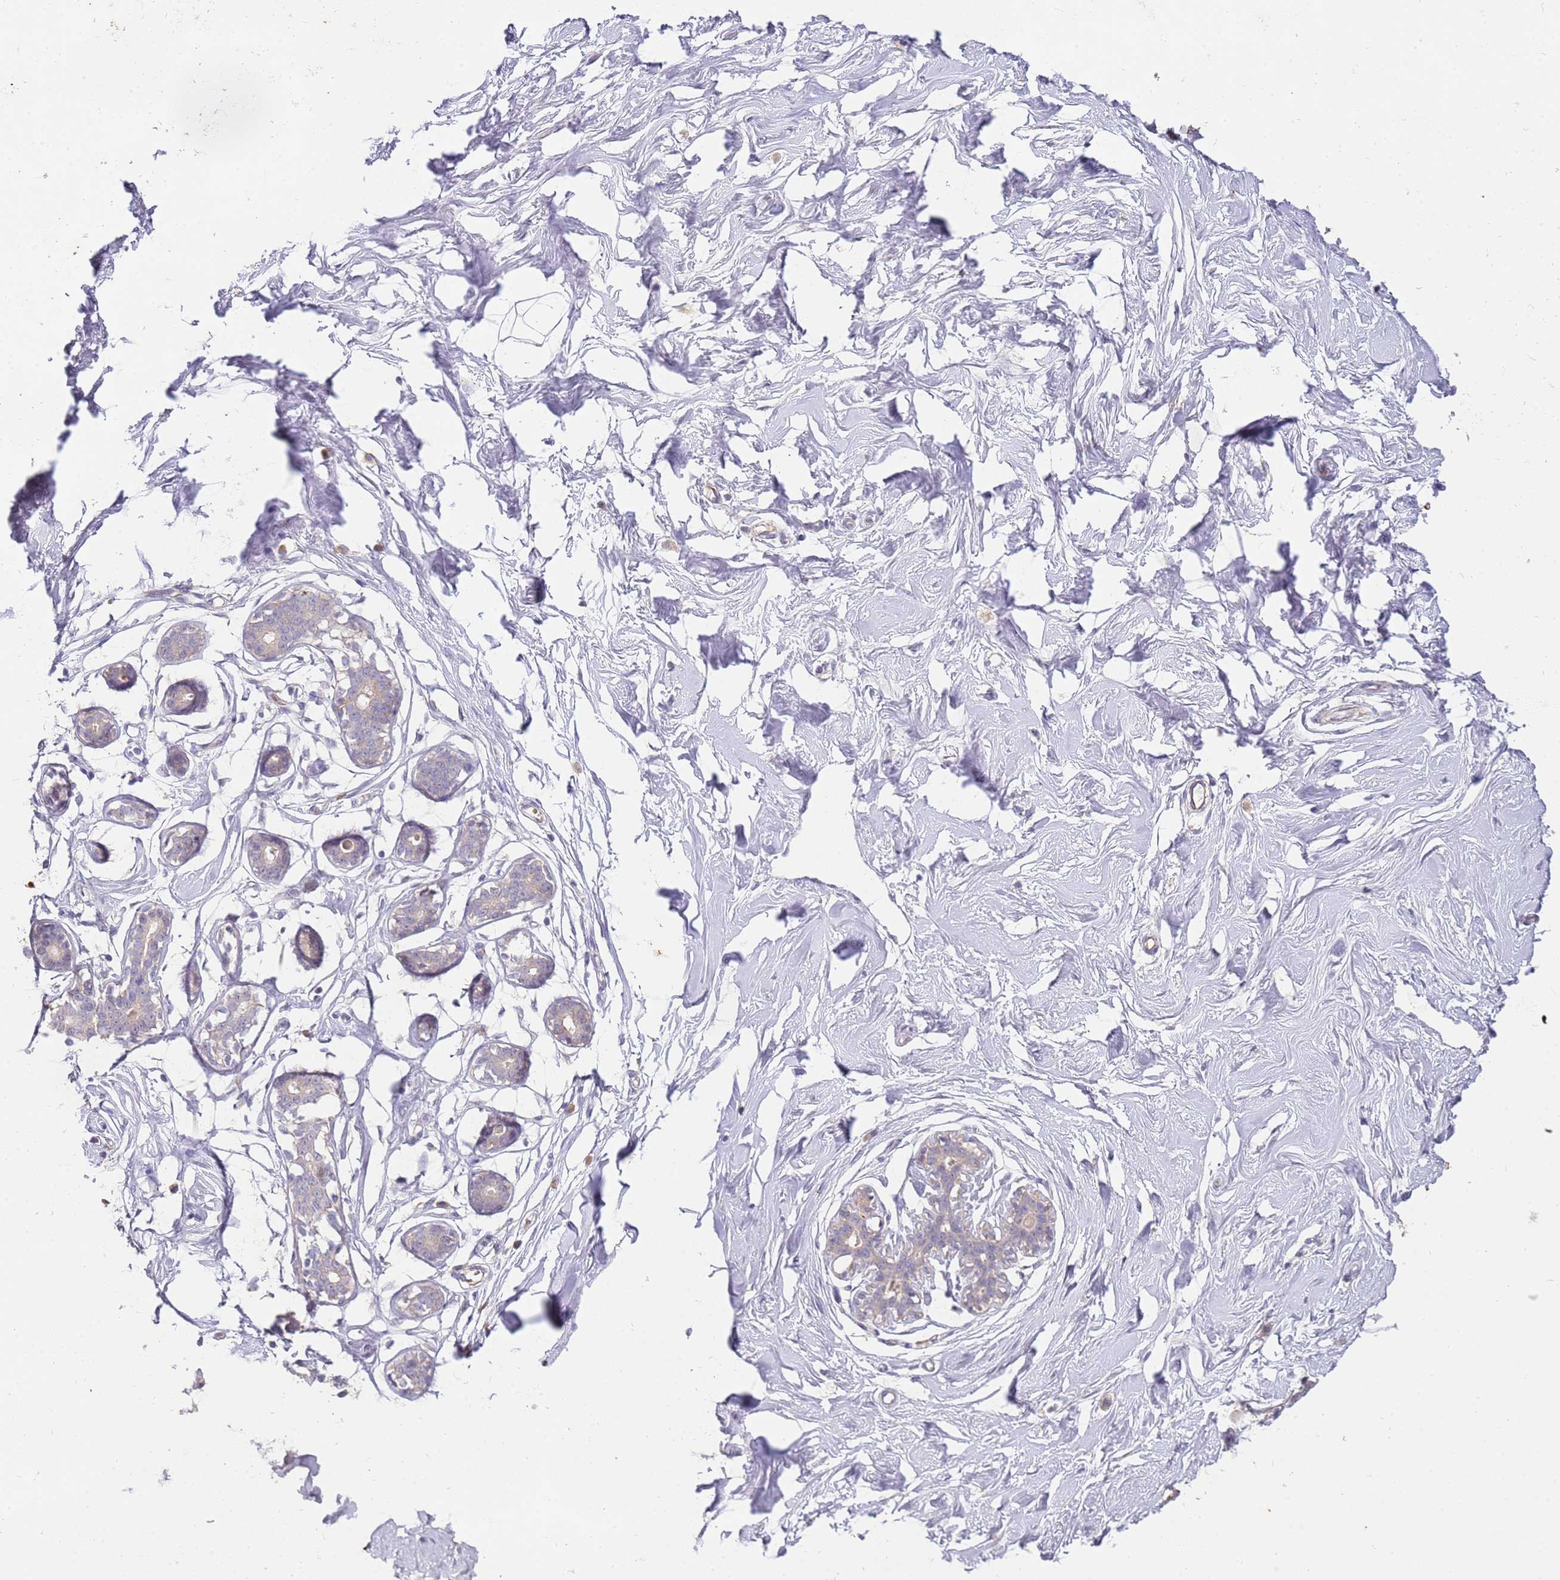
{"staining": {"intensity": "negative", "quantity": "none", "location": "none"}, "tissue": "breast", "cell_type": "Adipocytes", "image_type": "normal", "snomed": [{"axis": "morphology", "description": "Normal tissue, NOS"}, {"axis": "morphology", "description": "Adenoma, NOS"}, {"axis": "topography", "description": "Breast"}], "caption": "This is an immunohistochemistry (IHC) image of normal breast. There is no staining in adipocytes.", "gene": "NMUR2", "patient": {"sex": "female", "age": 23}}